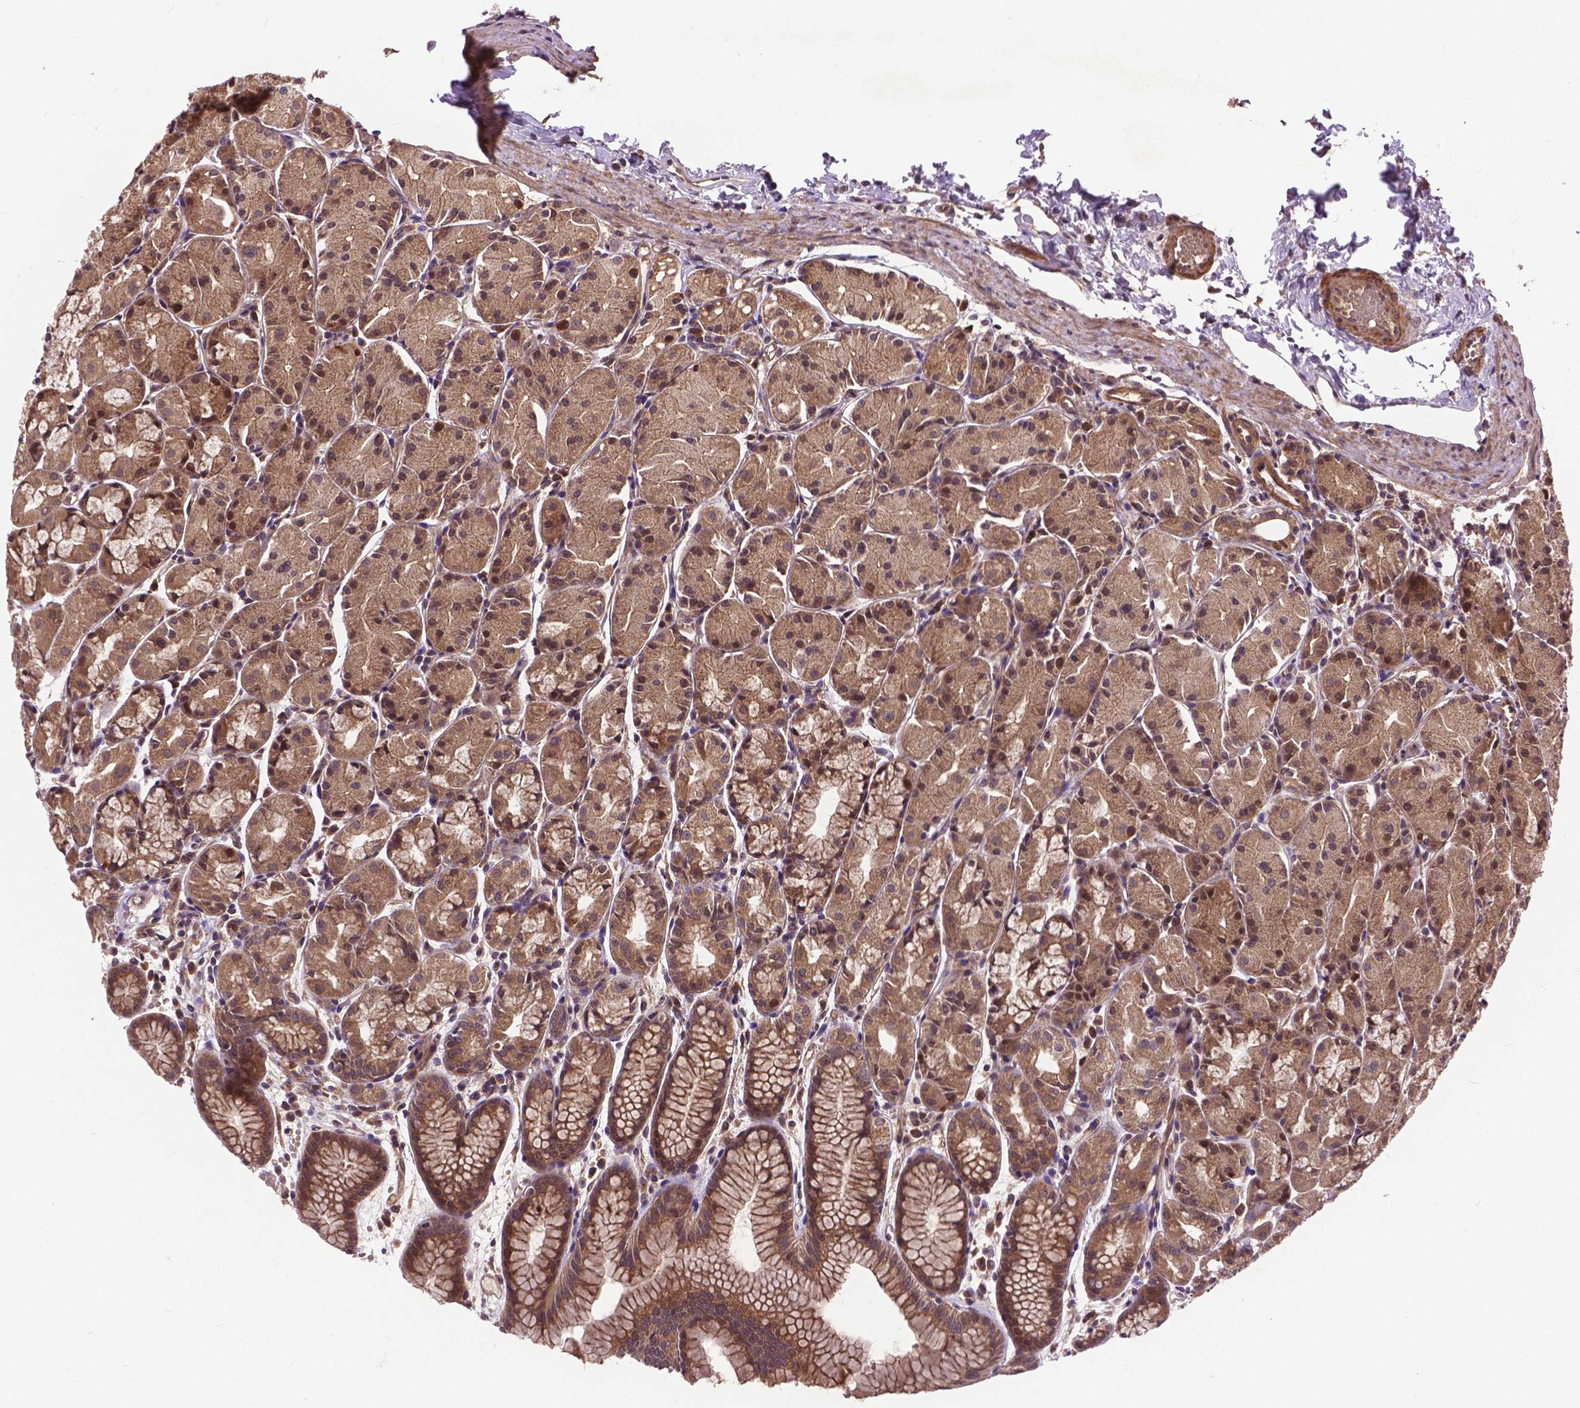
{"staining": {"intensity": "moderate", "quantity": ">75%", "location": "cytoplasmic/membranous,nuclear"}, "tissue": "stomach", "cell_type": "Glandular cells", "image_type": "normal", "snomed": [{"axis": "morphology", "description": "Normal tissue, NOS"}, {"axis": "topography", "description": "Stomach, upper"}], "caption": "Stomach stained with a brown dye exhibits moderate cytoplasmic/membranous,nuclear positive expression in approximately >75% of glandular cells.", "gene": "ZNF616", "patient": {"sex": "male", "age": 47}}